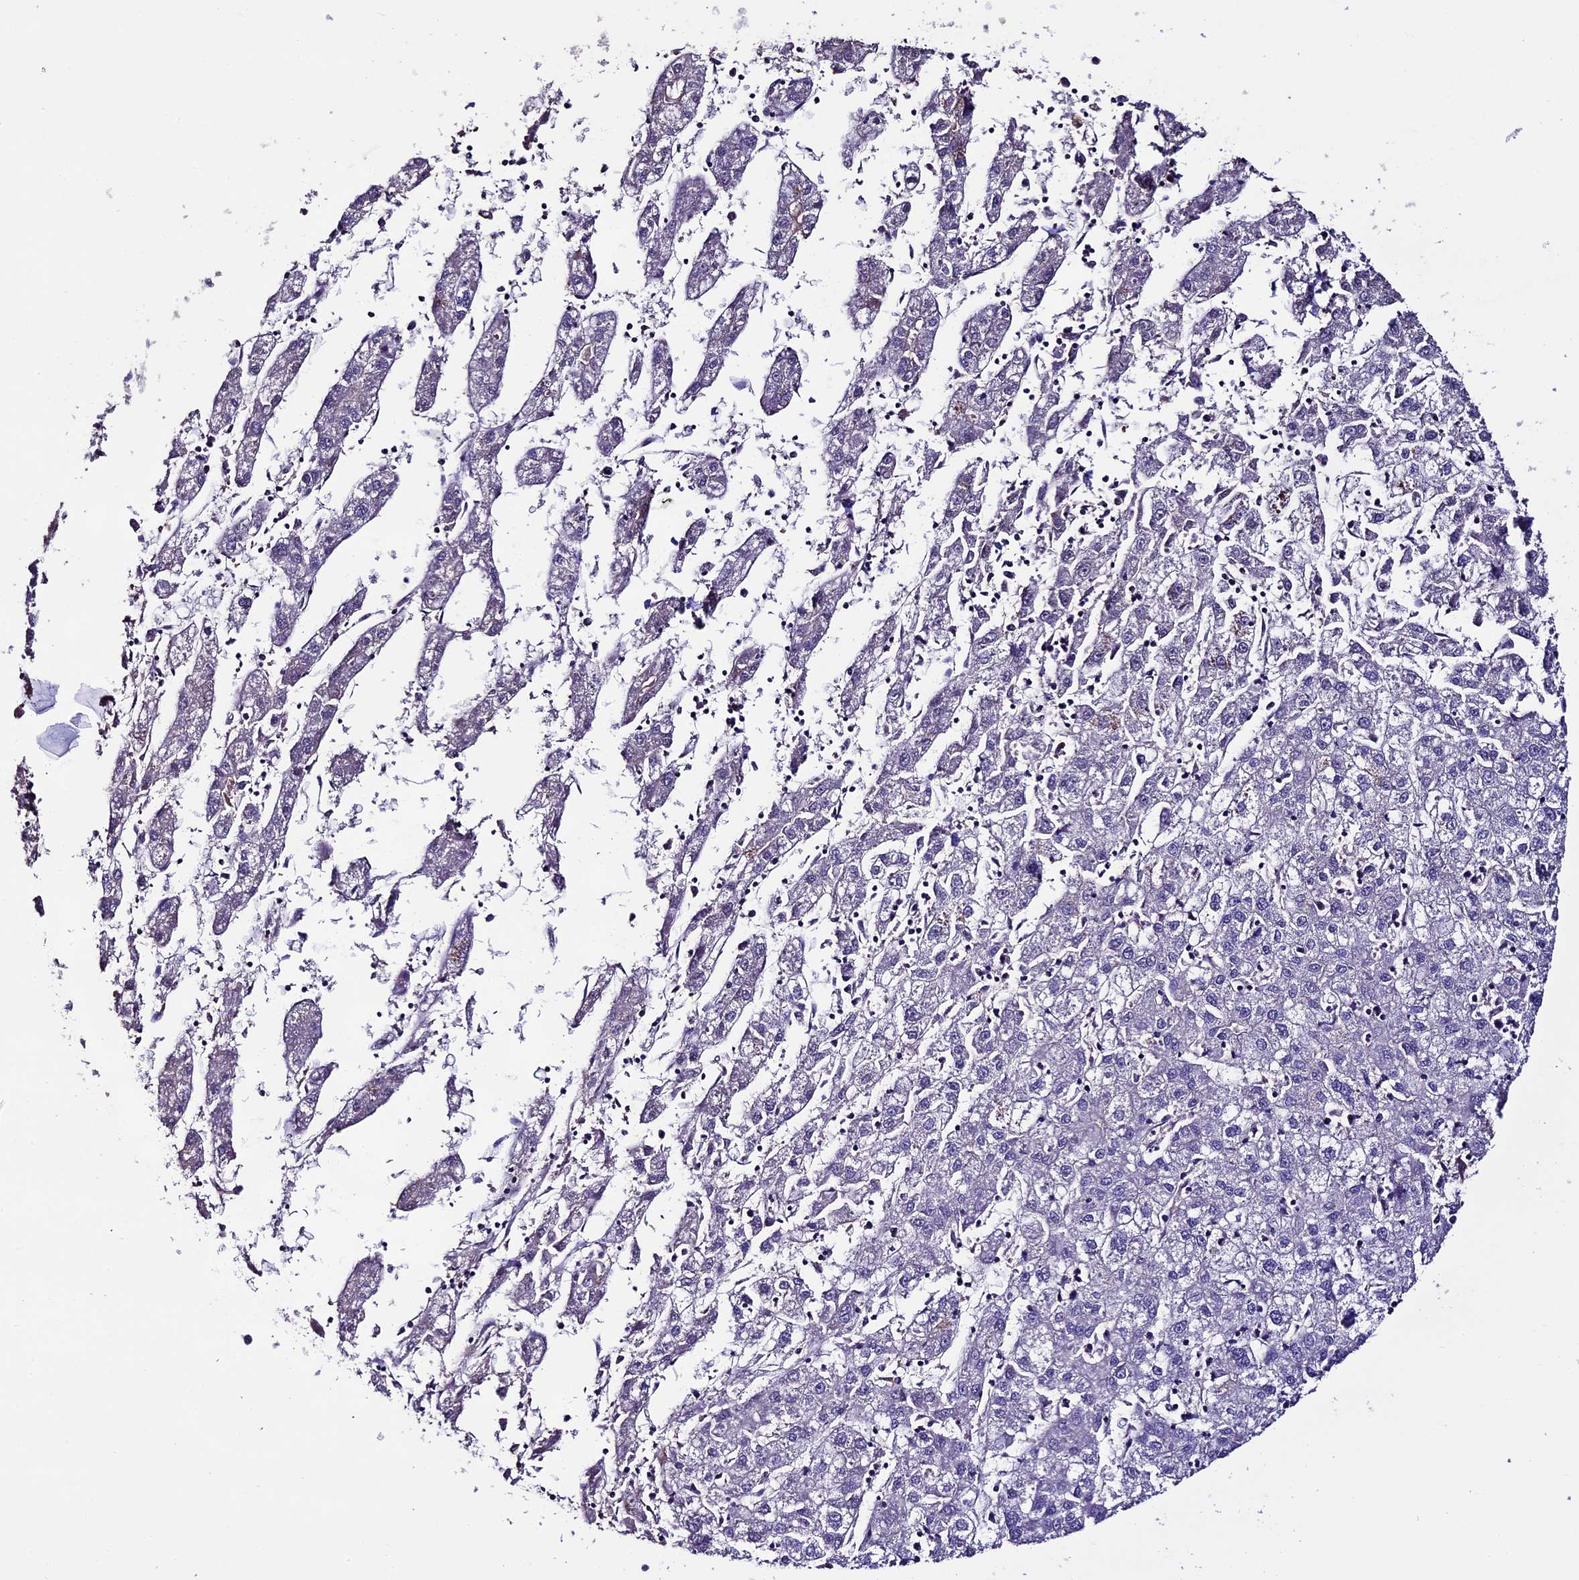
{"staining": {"intensity": "negative", "quantity": "none", "location": "none"}, "tissue": "liver cancer", "cell_type": "Tumor cells", "image_type": "cancer", "snomed": [{"axis": "morphology", "description": "Carcinoma, Hepatocellular, NOS"}, {"axis": "topography", "description": "Liver"}], "caption": "Immunohistochemistry (IHC) photomicrograph of hepatocellular carcinoma (liver) stained for a protein (brown), which shows no expression in tumor cells.", "gene": "TCP11L2", "patient": {"sex": "male", "age": 72}}